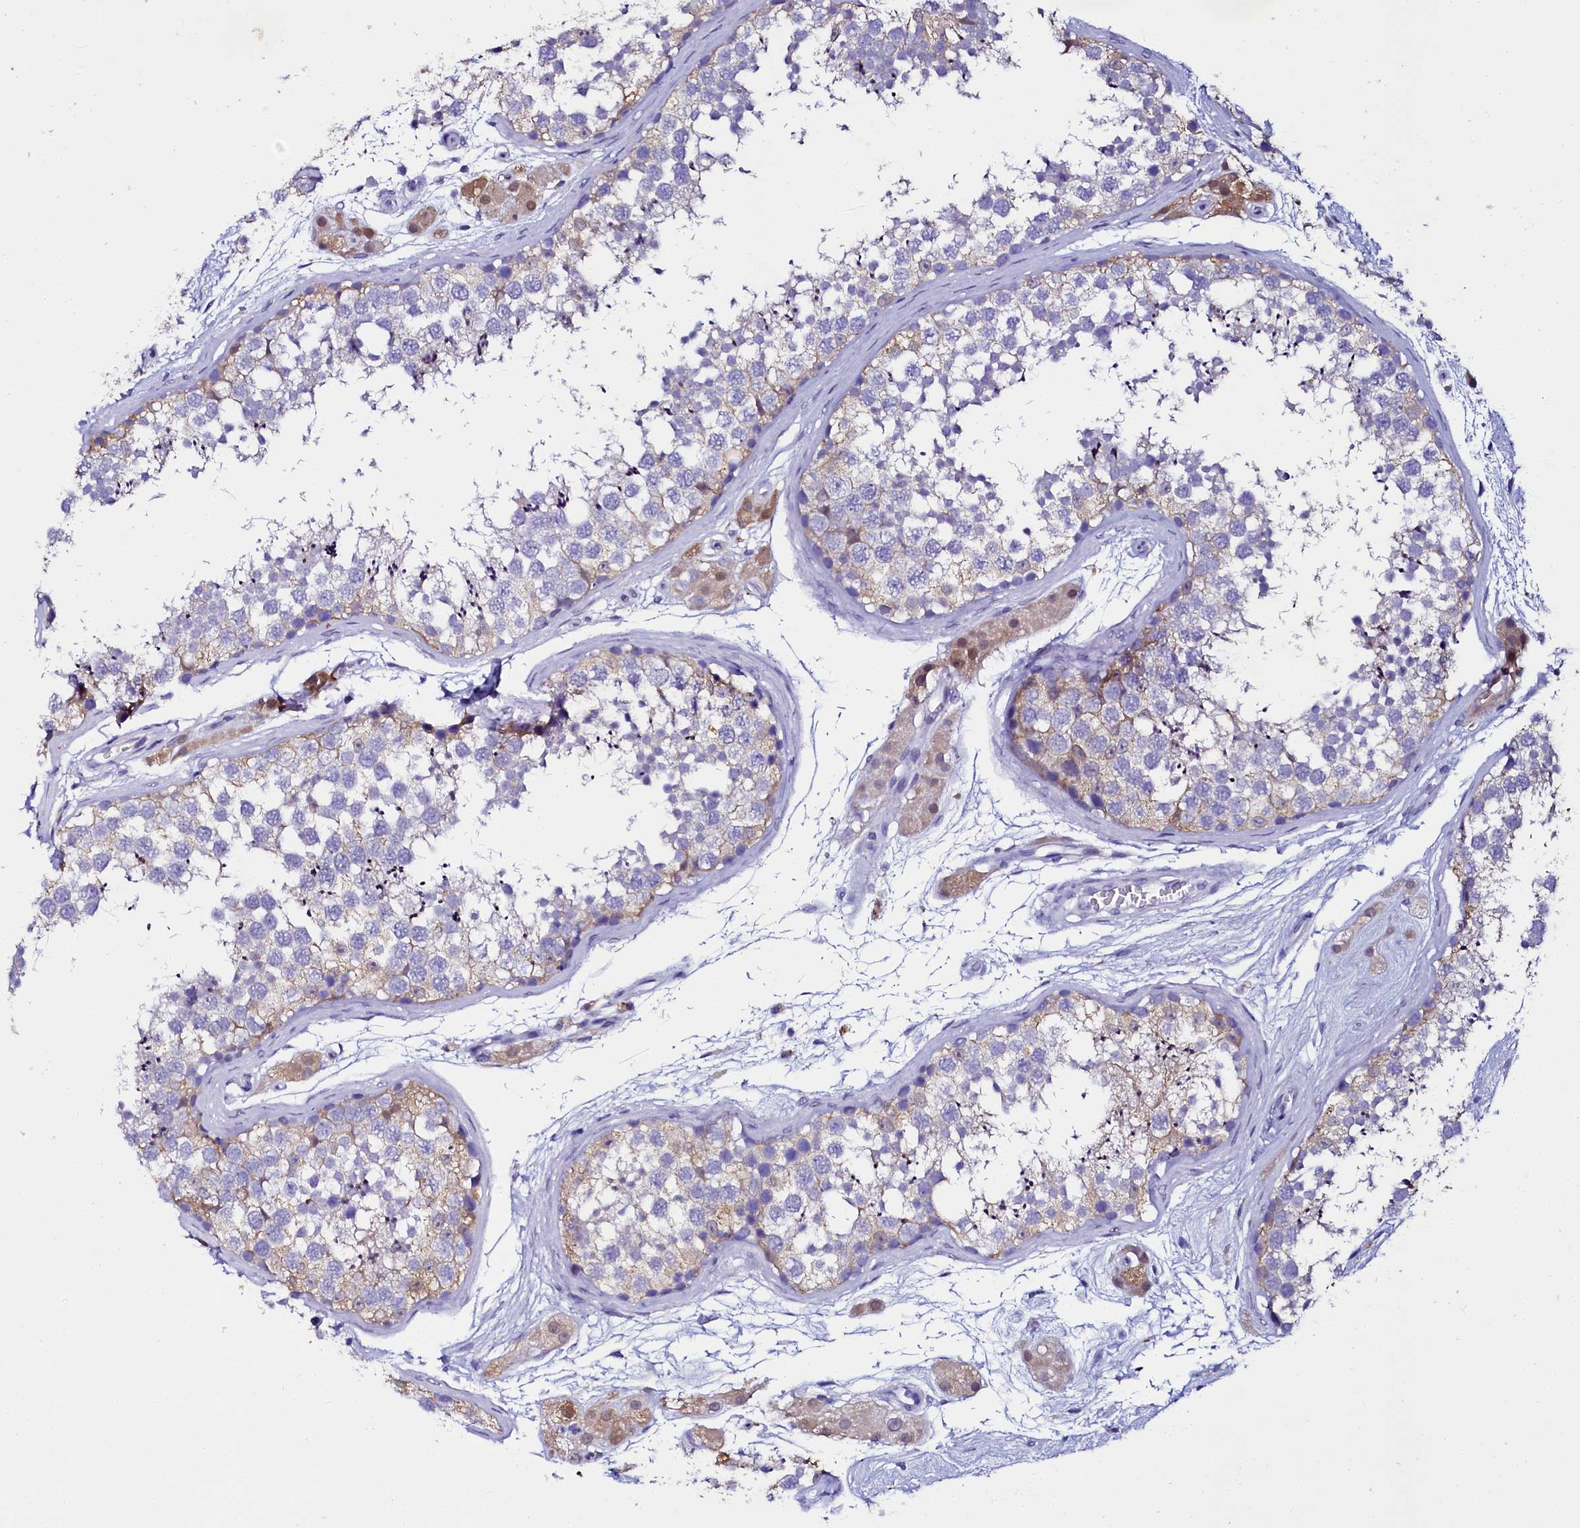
{"staining": {"intensity": "weak", "quantity": "<25%", "location": "cytoplasmic/membranous"}, "tissue": "testis", "cell_type": "Cells in seminiferous ducts", "image_type": "normal", "snomed": [{"axis": "morphology", "description": "Normal tissue, NOS"}, {"axis": "topography", "description": "Testis"}], "caption": "IHC image of unremarkable testis: human testis stained with DAB (3,3'-diaminobenzidine) shows no significant protein staining in cells in seminiferous ducts.", "gene": "SORD", "patient": {"sex": "male", "age": 56}}